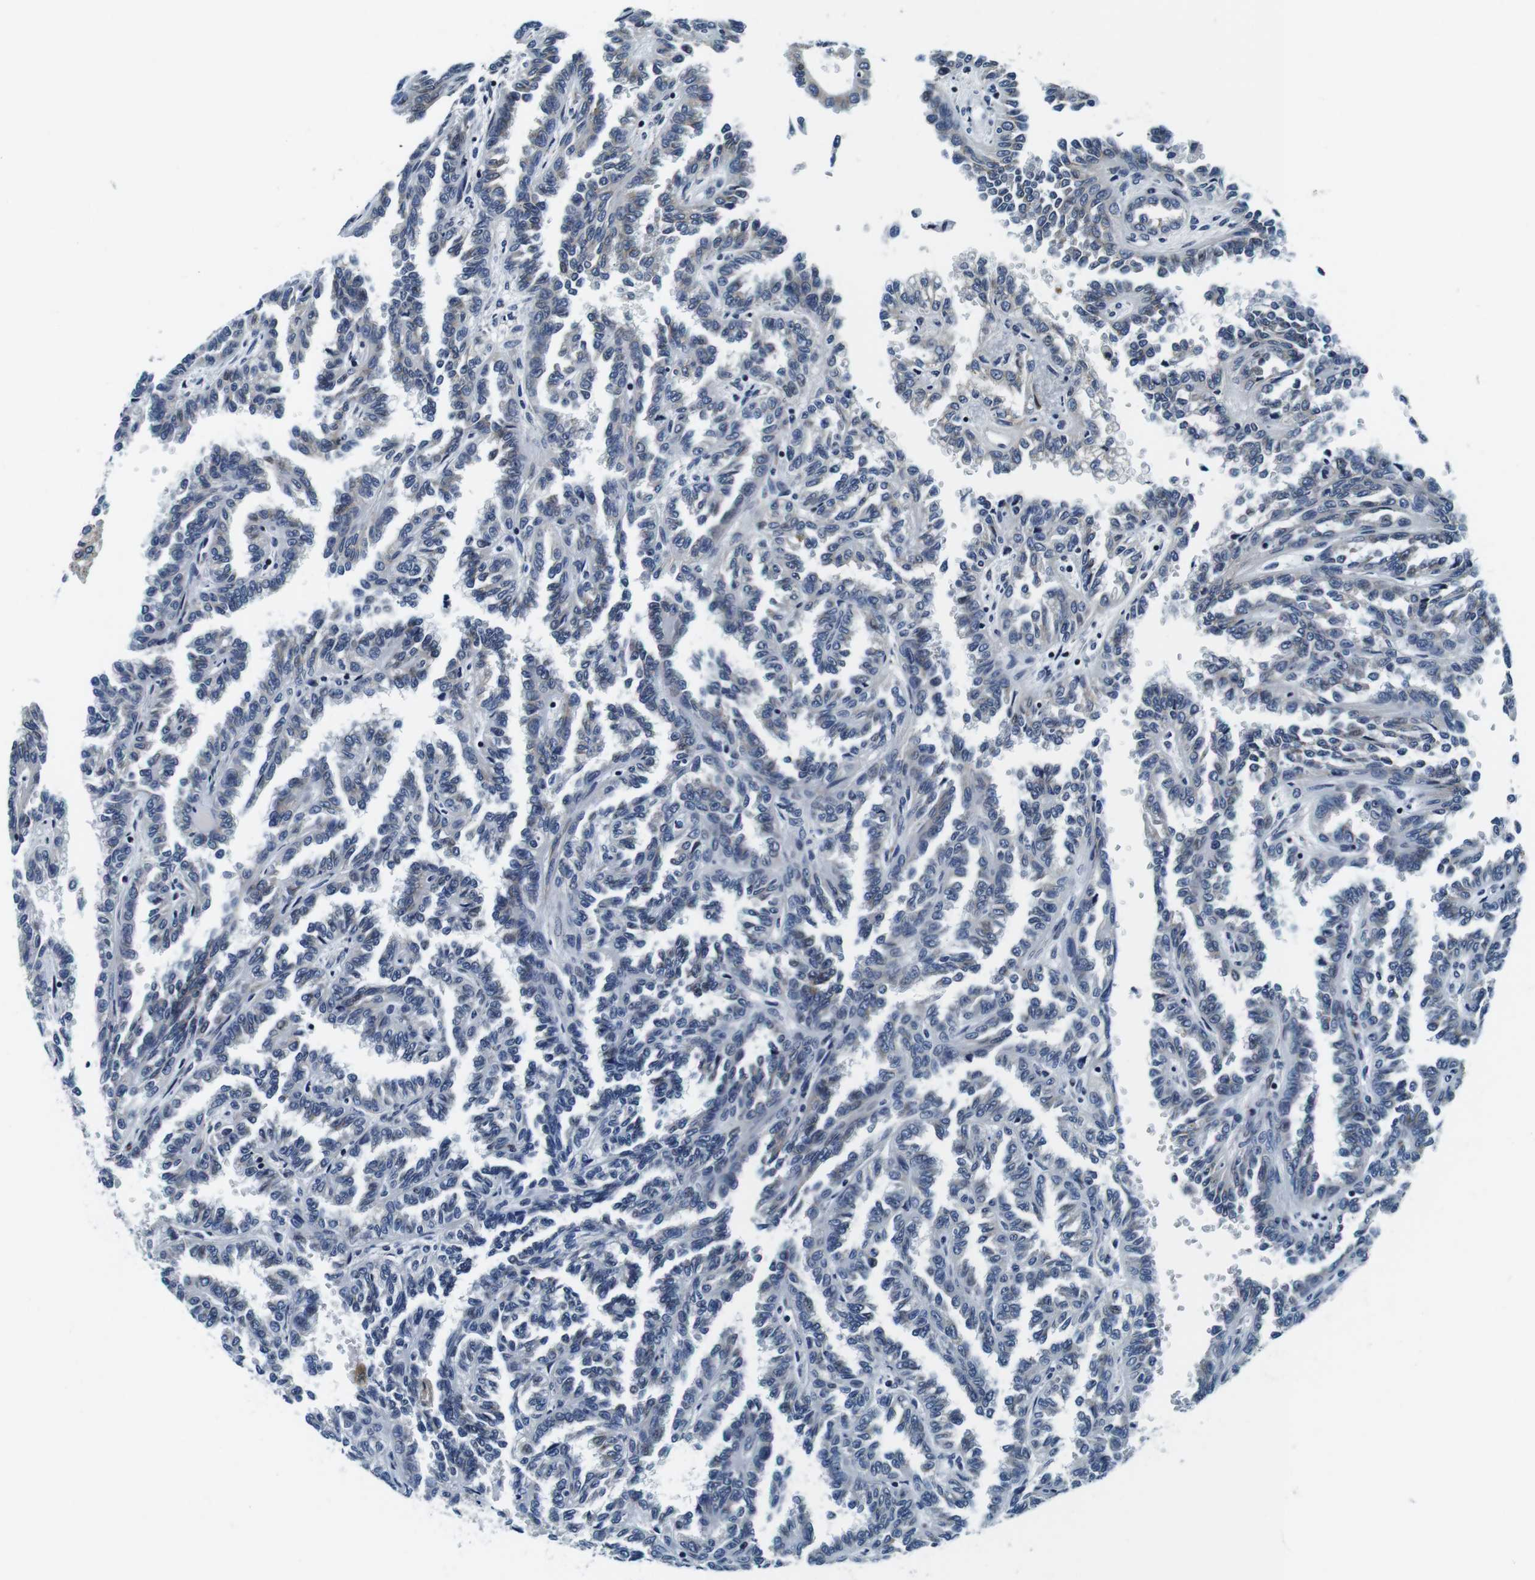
{"staining": {"intensity": "weak", "quantity": "<25%", "location": "cytoplasmic/membranous"}, "tissue": "renal cancer", "cell_type": "Tumor cells", "image_type": "cancer", "snomed": [{"axis": "morphology", "description": "Inflammation, NOS"}, {"axis": "morphology", "description": "Adenocarcinoma, NOS"}, {"axis": "topography", "description": "Kidney"}], "caption": "Tumor cells show no significant expression in renal cancer (adenocarcinoma).", "gene": "FAR2", "patient": {"sex": "male", "age": 68}}